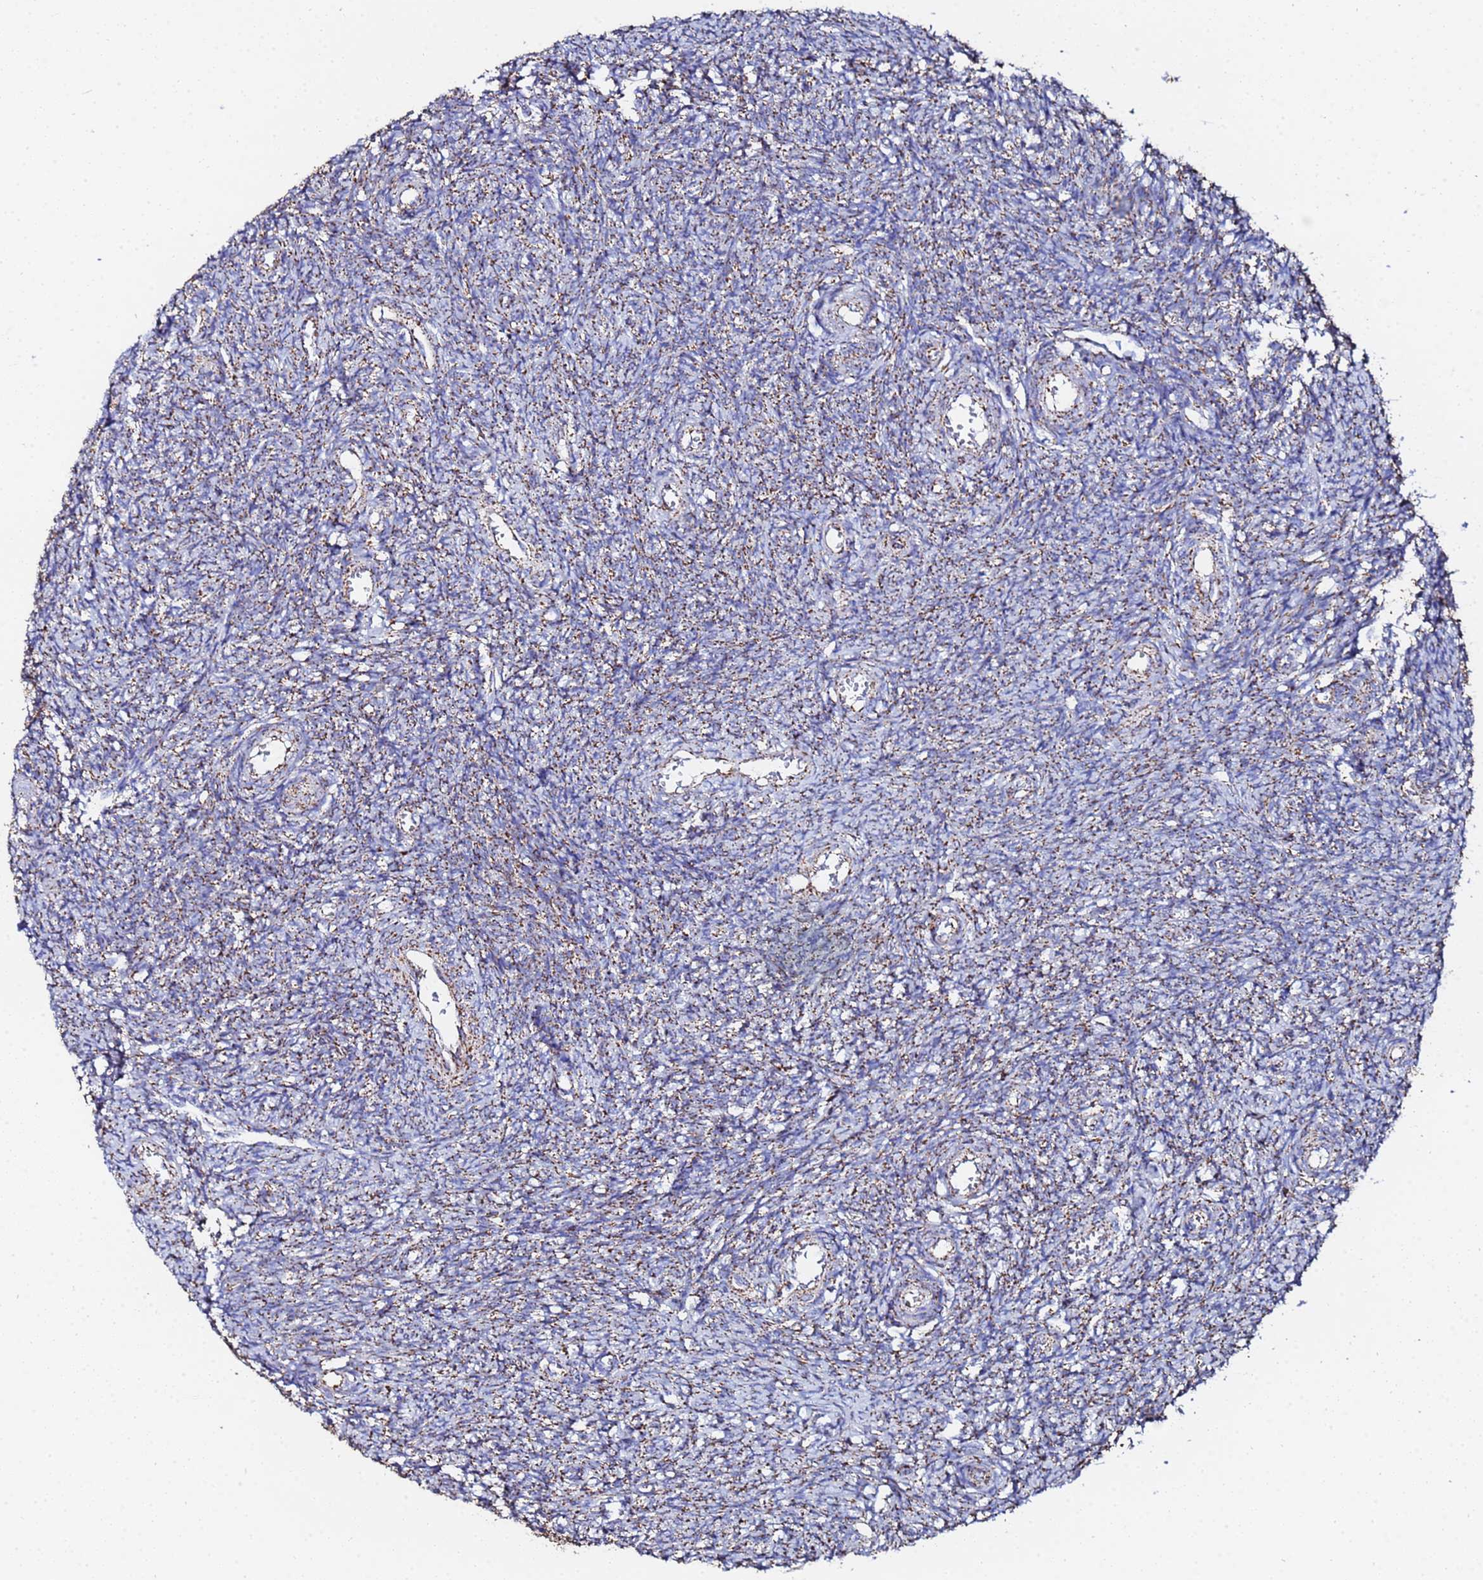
{"staining": {"intensity": "moderate", "quantity": ">75%", "location": "cytoplasmic/membranous"}, "tissue": "ovary", "cell_type": "Follicle cells", "image_type": "normal", "snomed": [{"axis": "morphology", "description": "Normal tissue, NOS"}, {"axis": "topography", "description": "Ovary"}], "caption": "The image displays a brown stain indicating the presence of a protein in the cytoplasmic/membranous of follicle cells in ovary.", "gene": "GLUD1", "patient": {"sex": "female", "age": 44}}